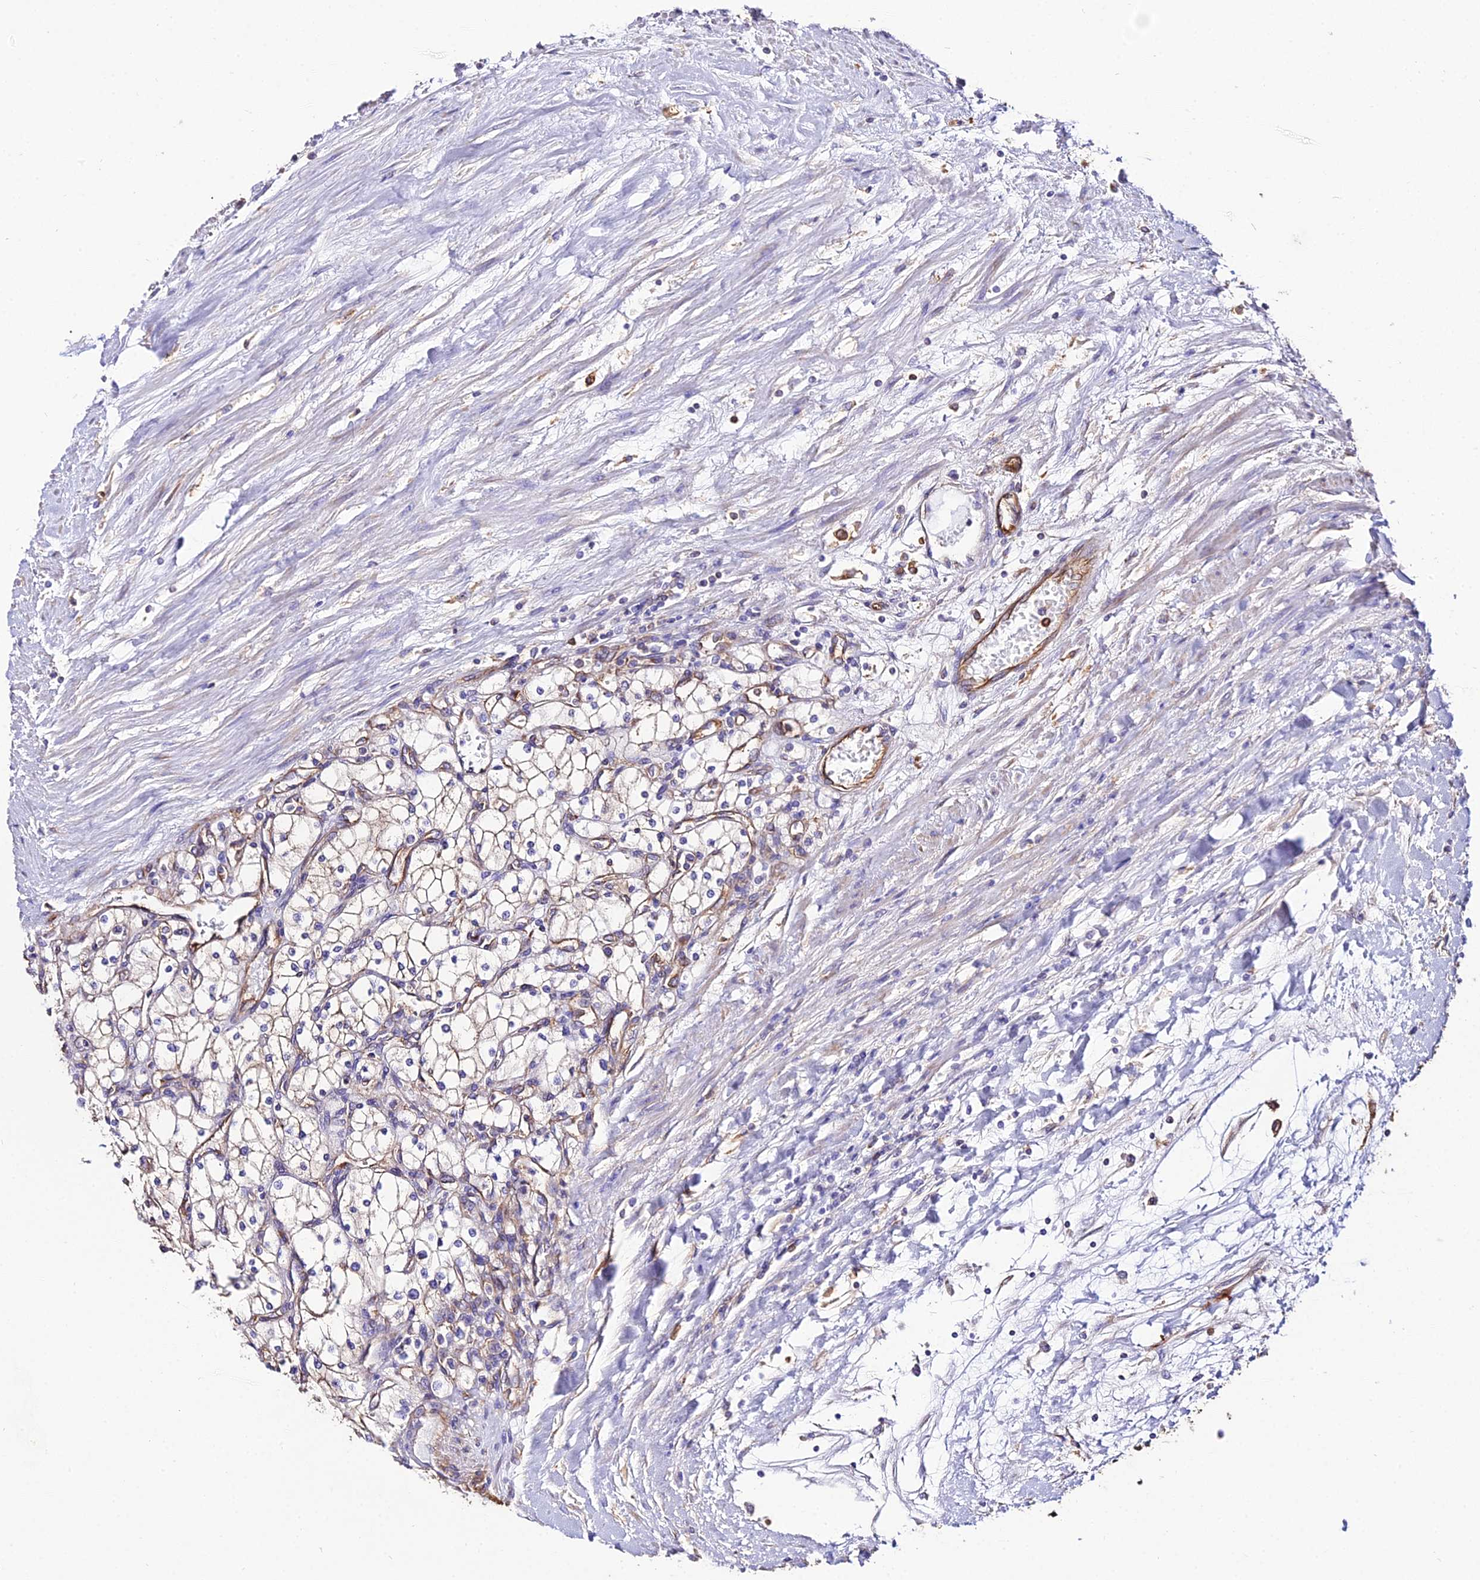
{"staining": {"intensity": "weak", "quantity": ">75%", "location": "cytoplasmic/membranous"}, "tissue": "renal cancer", "cell_type": "Tumor cells", "image_type": "cancer", "snomed": [{"axis": "morphology", "description": "Adenocarcinoma, NOS"}, {"axis": "topography", "description": "Kidney"}], "caption": "The image reveals staining of renal cancer, revealing weak cytoplasmic/membranous protein positivity (brown color) within tumor cells.", "gene": "TUBA3D", "patient": {"sex": "male", "age": 80}}